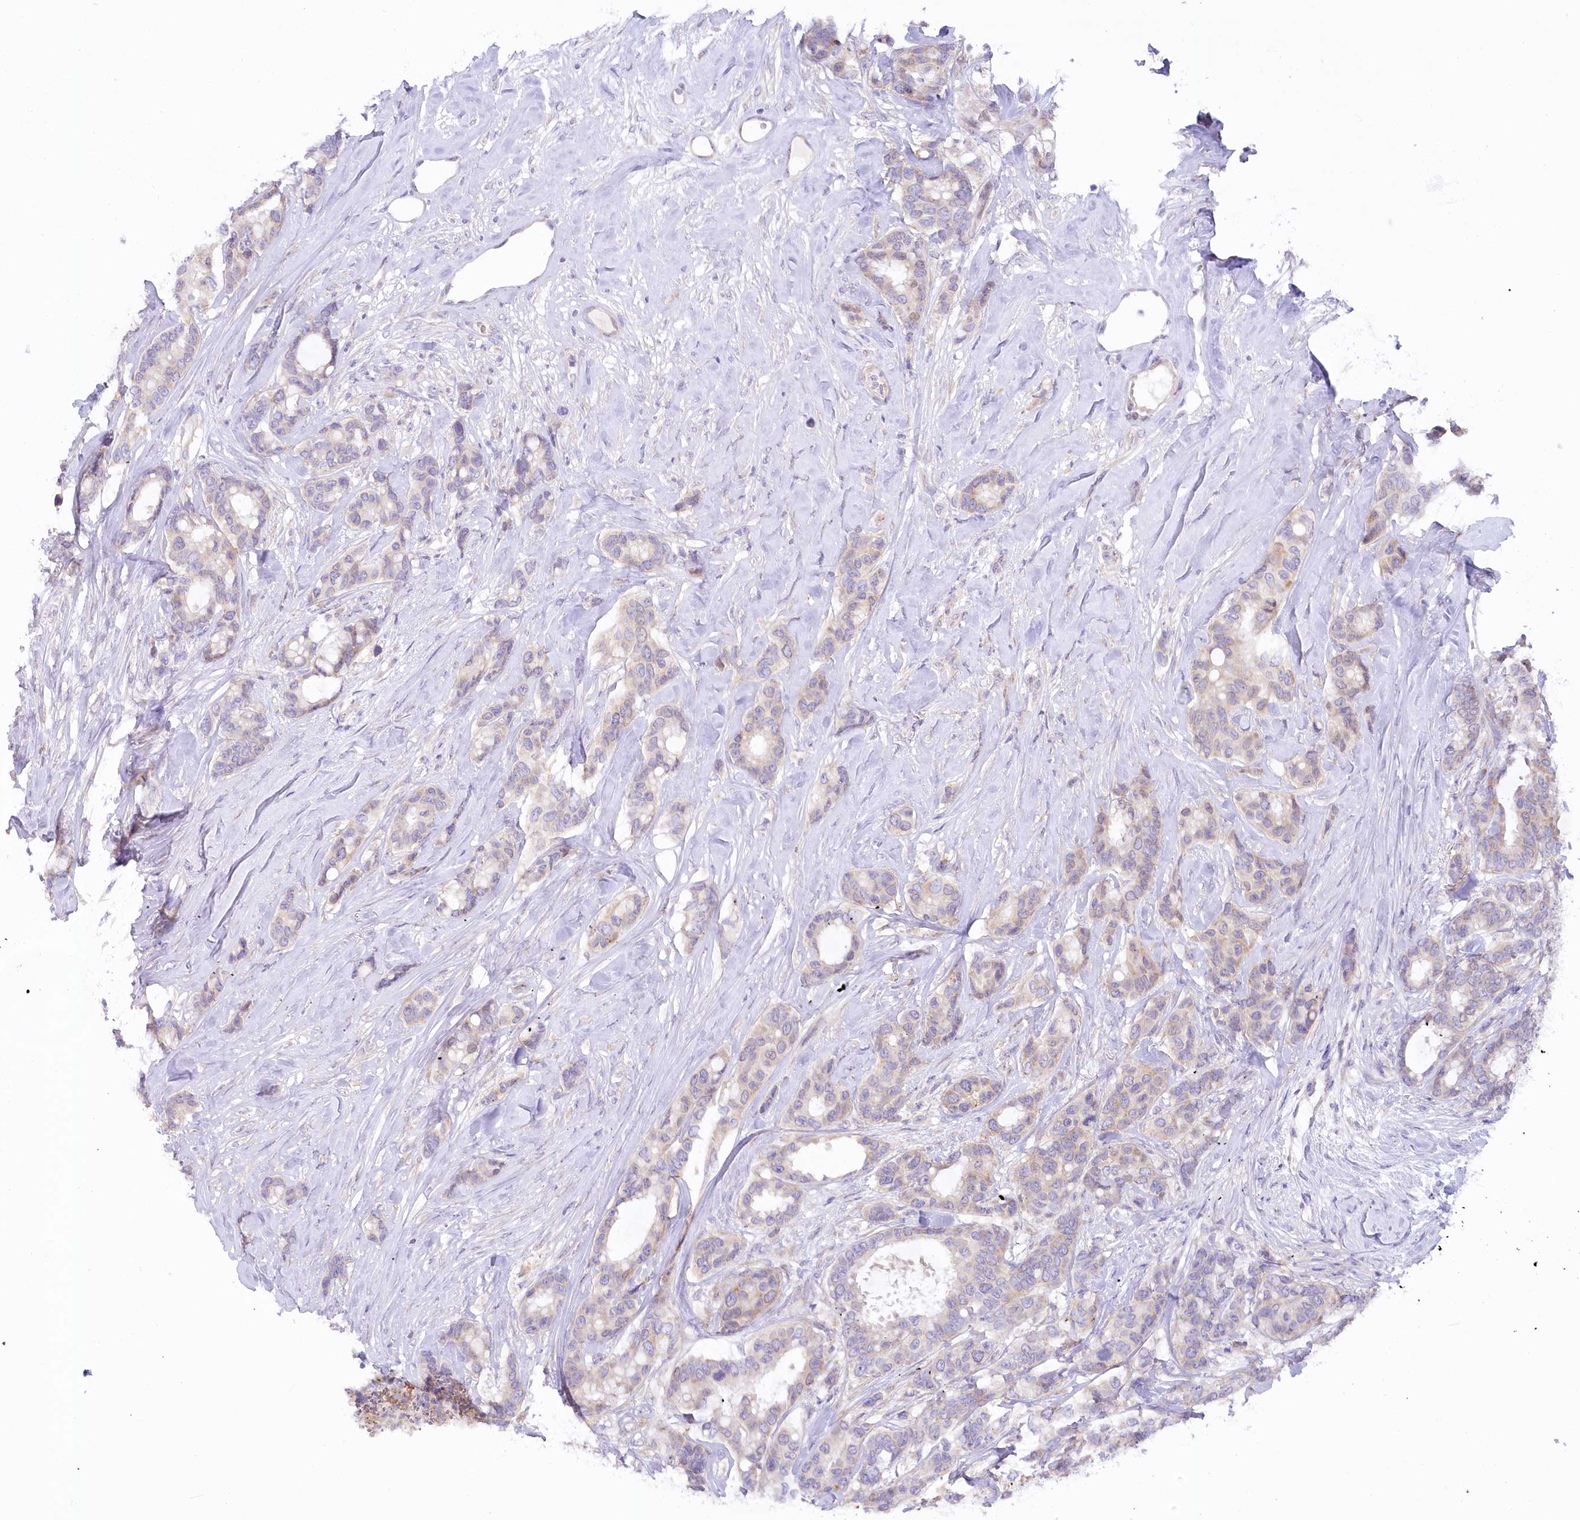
{"staining": {"intensity": "weak", "quantity": "25%-75%", "location": "cytoplasmic/membranous"}, "tissue": "breast cancer", "cell_type": "Tumor cells", "image_type": "cancer", "snomed": [{"axis": "morphology", "description": "Duct carcinoma"}, {"axis": "topography", "description": "Breast"}], "caption": "Protein analysis of breast cancer tissue demonstrates weak cytoplasmic/membranous staining in approximately 25%-75% of tumor cells.", "gene": "MYOZ1", "patient": {"sex": "female", "age": 87}}